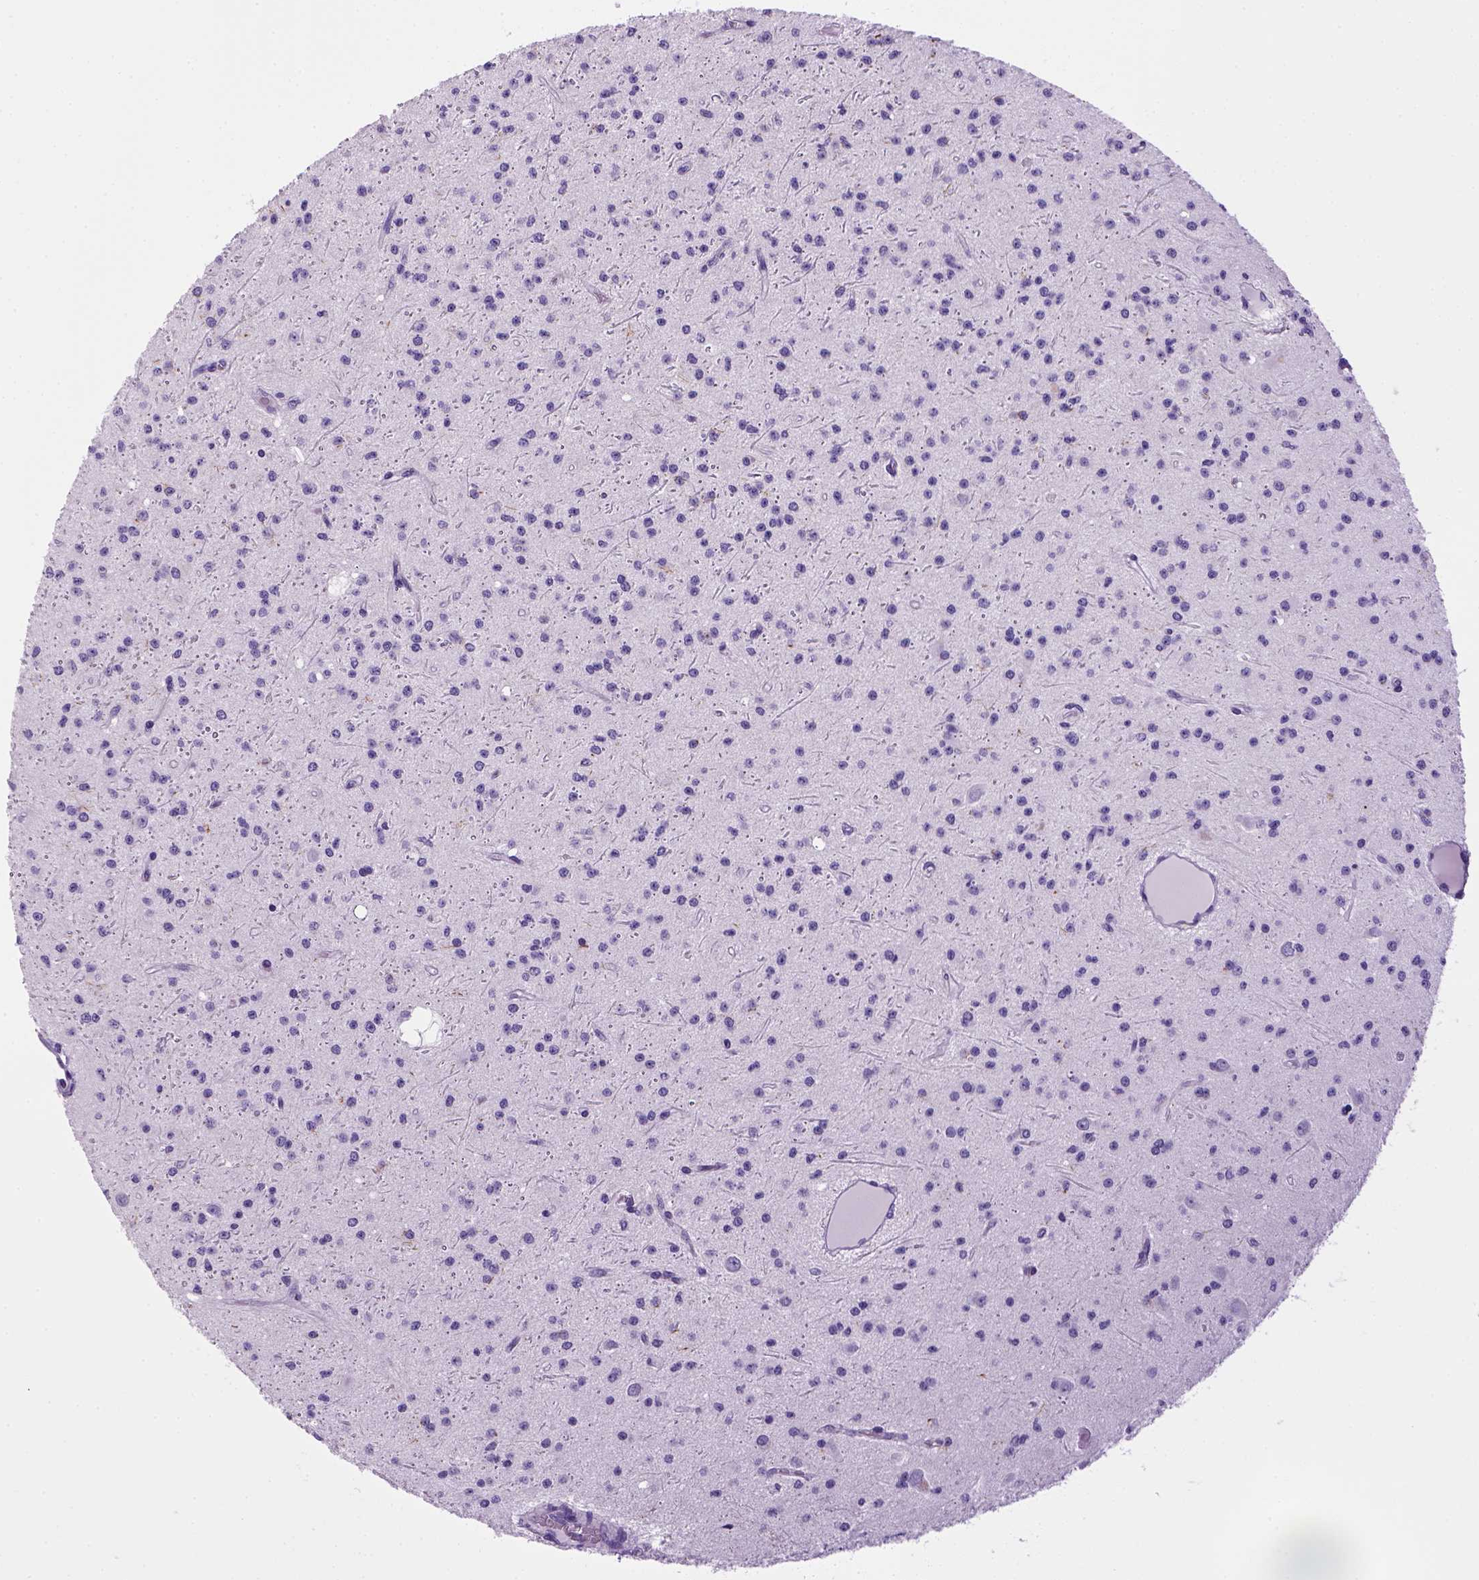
{"staining": {"intensity": "negative", "quantity": "none", "location": "none"}, "tissue": "glioma", "cell_type": "Tumor cells", "image_type": "cancer", "snomed": [{"axis": "morphology", "description": "Glioma, malignant, Low grade"}, {"axis": "topography", "description": "Brain"}], "caption": "Tumor cells show no significant protein expression in glioma.", "gene": "SGCG", "patient": {"sex": "male", "age": 27}}